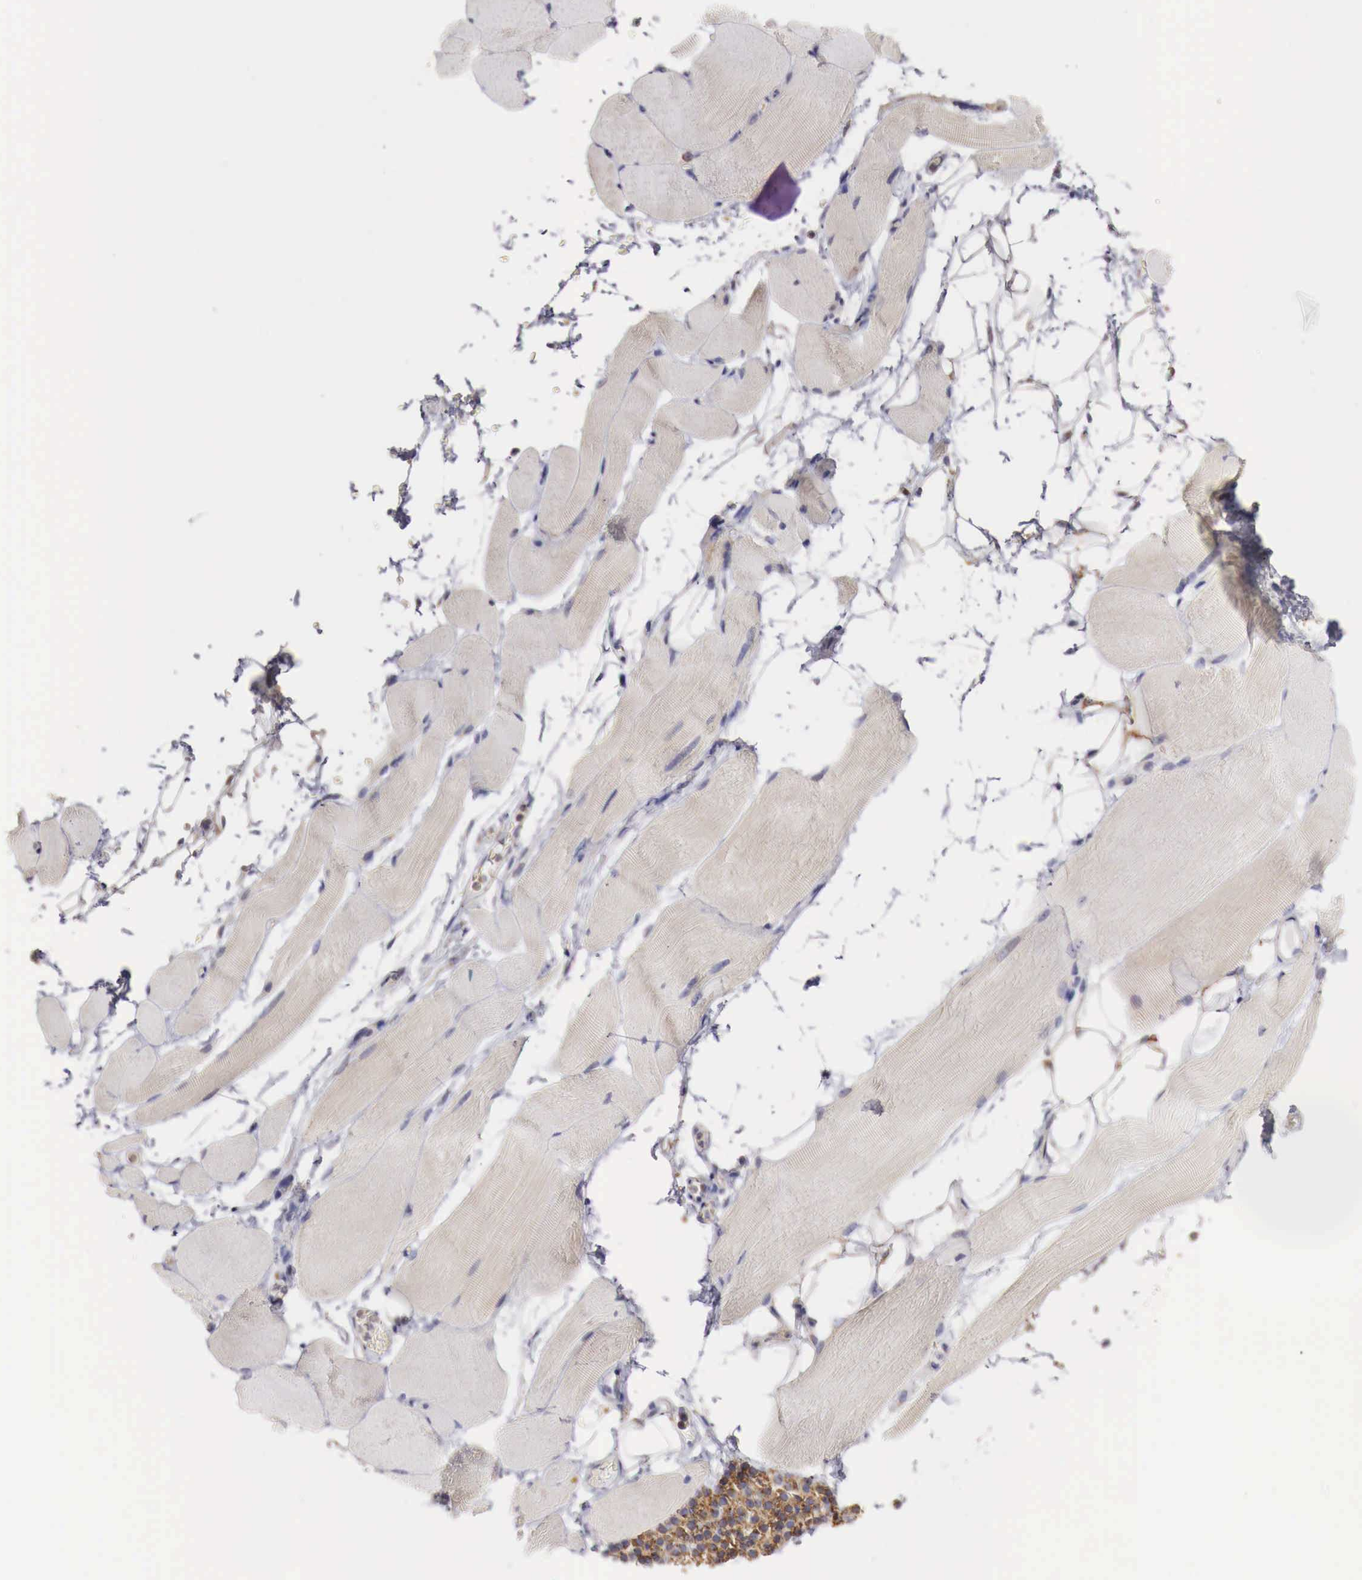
{"staining": {"intensity": "negative", "quantity": "none", "location": "none"}, "tissue": "skeletal muscle", "cell_type": "Myocytes", "image_type": "normal", "snomed": [{"axis": "morphology", "description": "Normal tissue, NOS"}, {"axis": "topography", "description": "Skeletal muscle"}, {"axis": "topography", "description": "Parathyroid gland"}], "caption": "The immunohistochemistry (IHC) image has no significant expression in myocytes of skeletal muscle.", "gene": "XPNPEP3", "patient": {"sex": "female", "age": 37}}